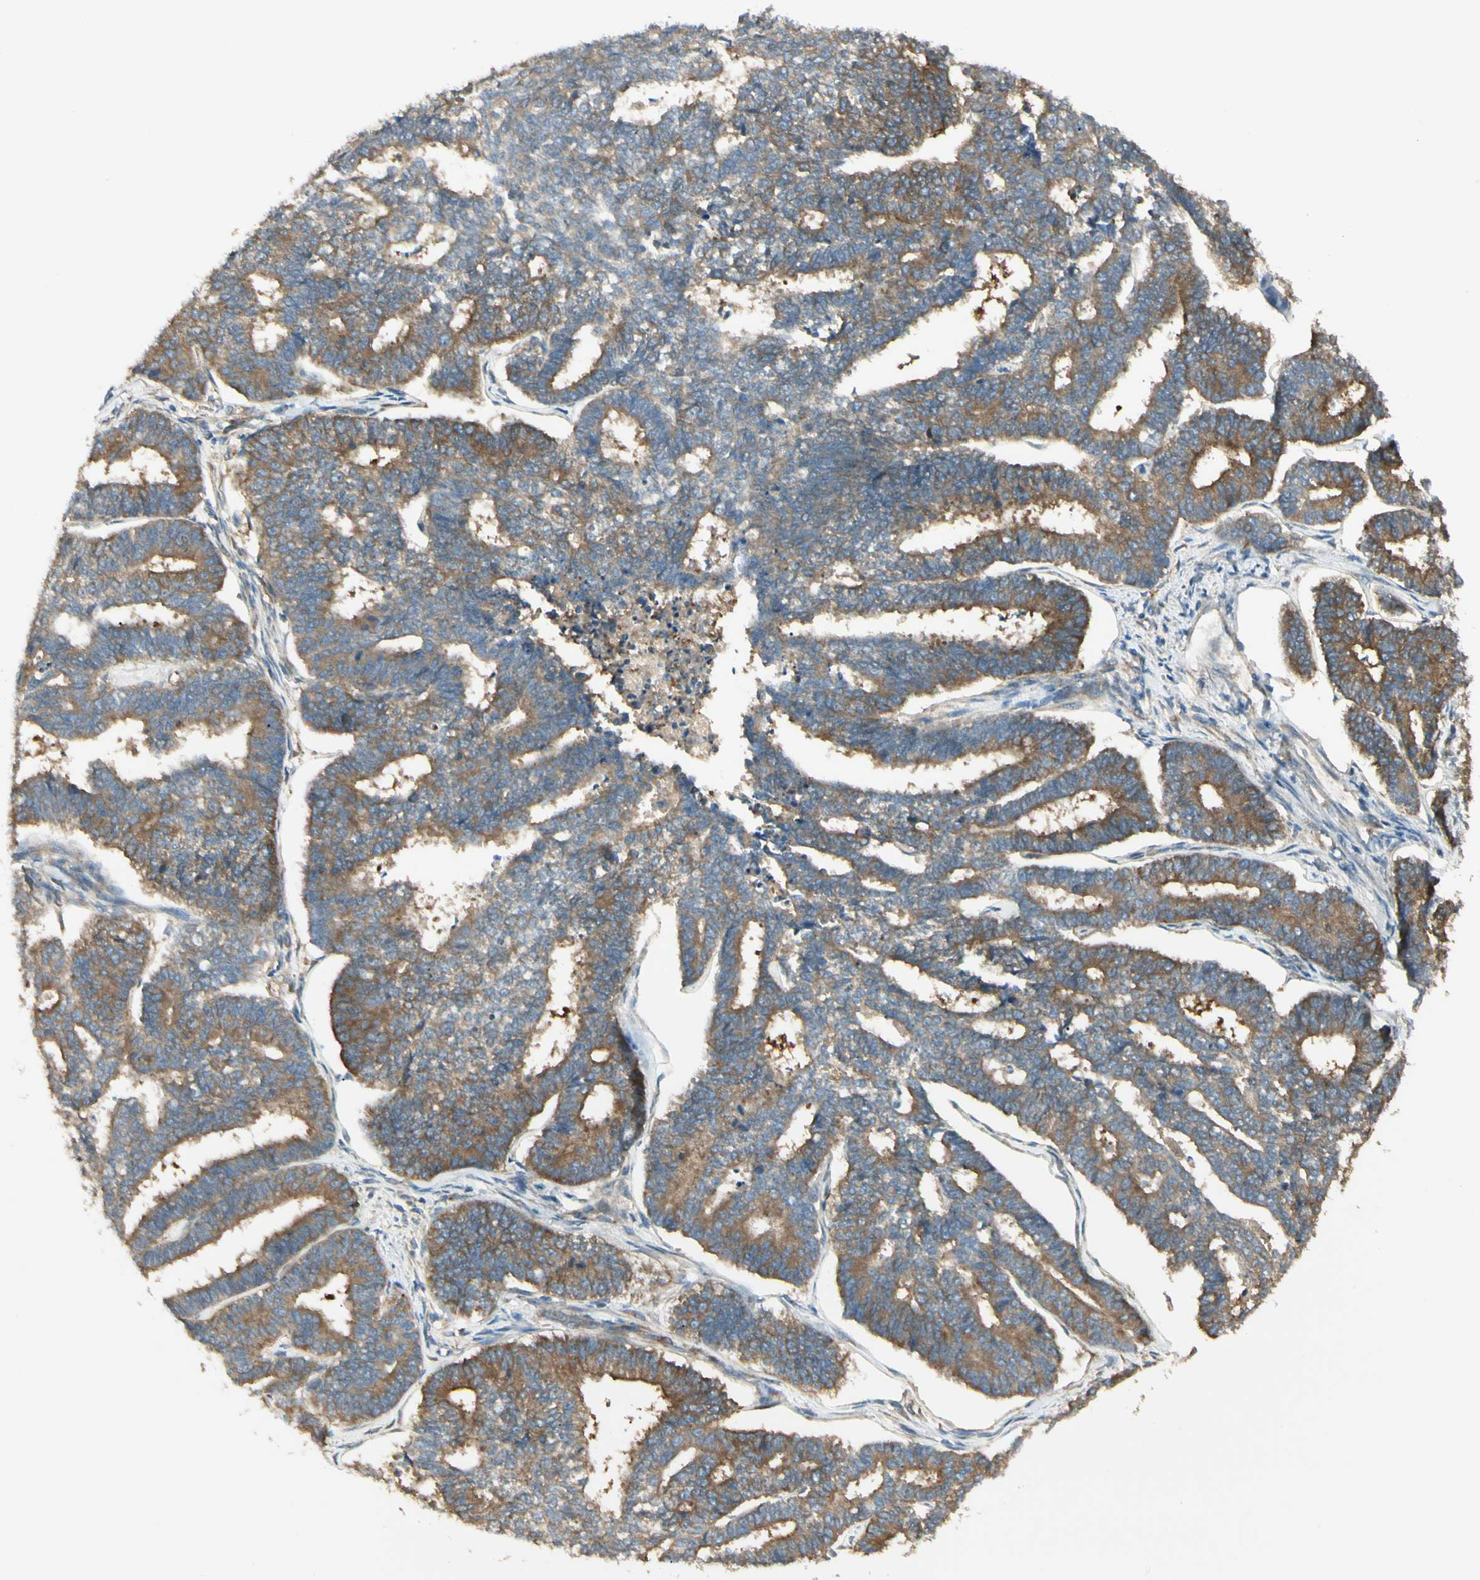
{"staining": {"intensity": "moderate", "quantity": ">75%", "location": "cytoplasmic/membranous"}, "tissue": "endometrial cancer", "cell_type": "Tumor cells", "image_type": "cancer", "snomed": [{"axis": "morphology", "description": "Adenocarcinoma, NOS"}, {"axis": "topography", "description": "Endometrium"}], "caption": "Immunohistochemical staining of endometrial cancer displays medium levels of moderate cytoplasmic/membranous expression in about >75% of tumor cells. The protein of interest is stained brown, and the nuclei are stained in blue (DAB IHC with brightfield microscopy, high magnification).", "gene": "IRAG1", "patient": {"sex": "female", "age": 70}}